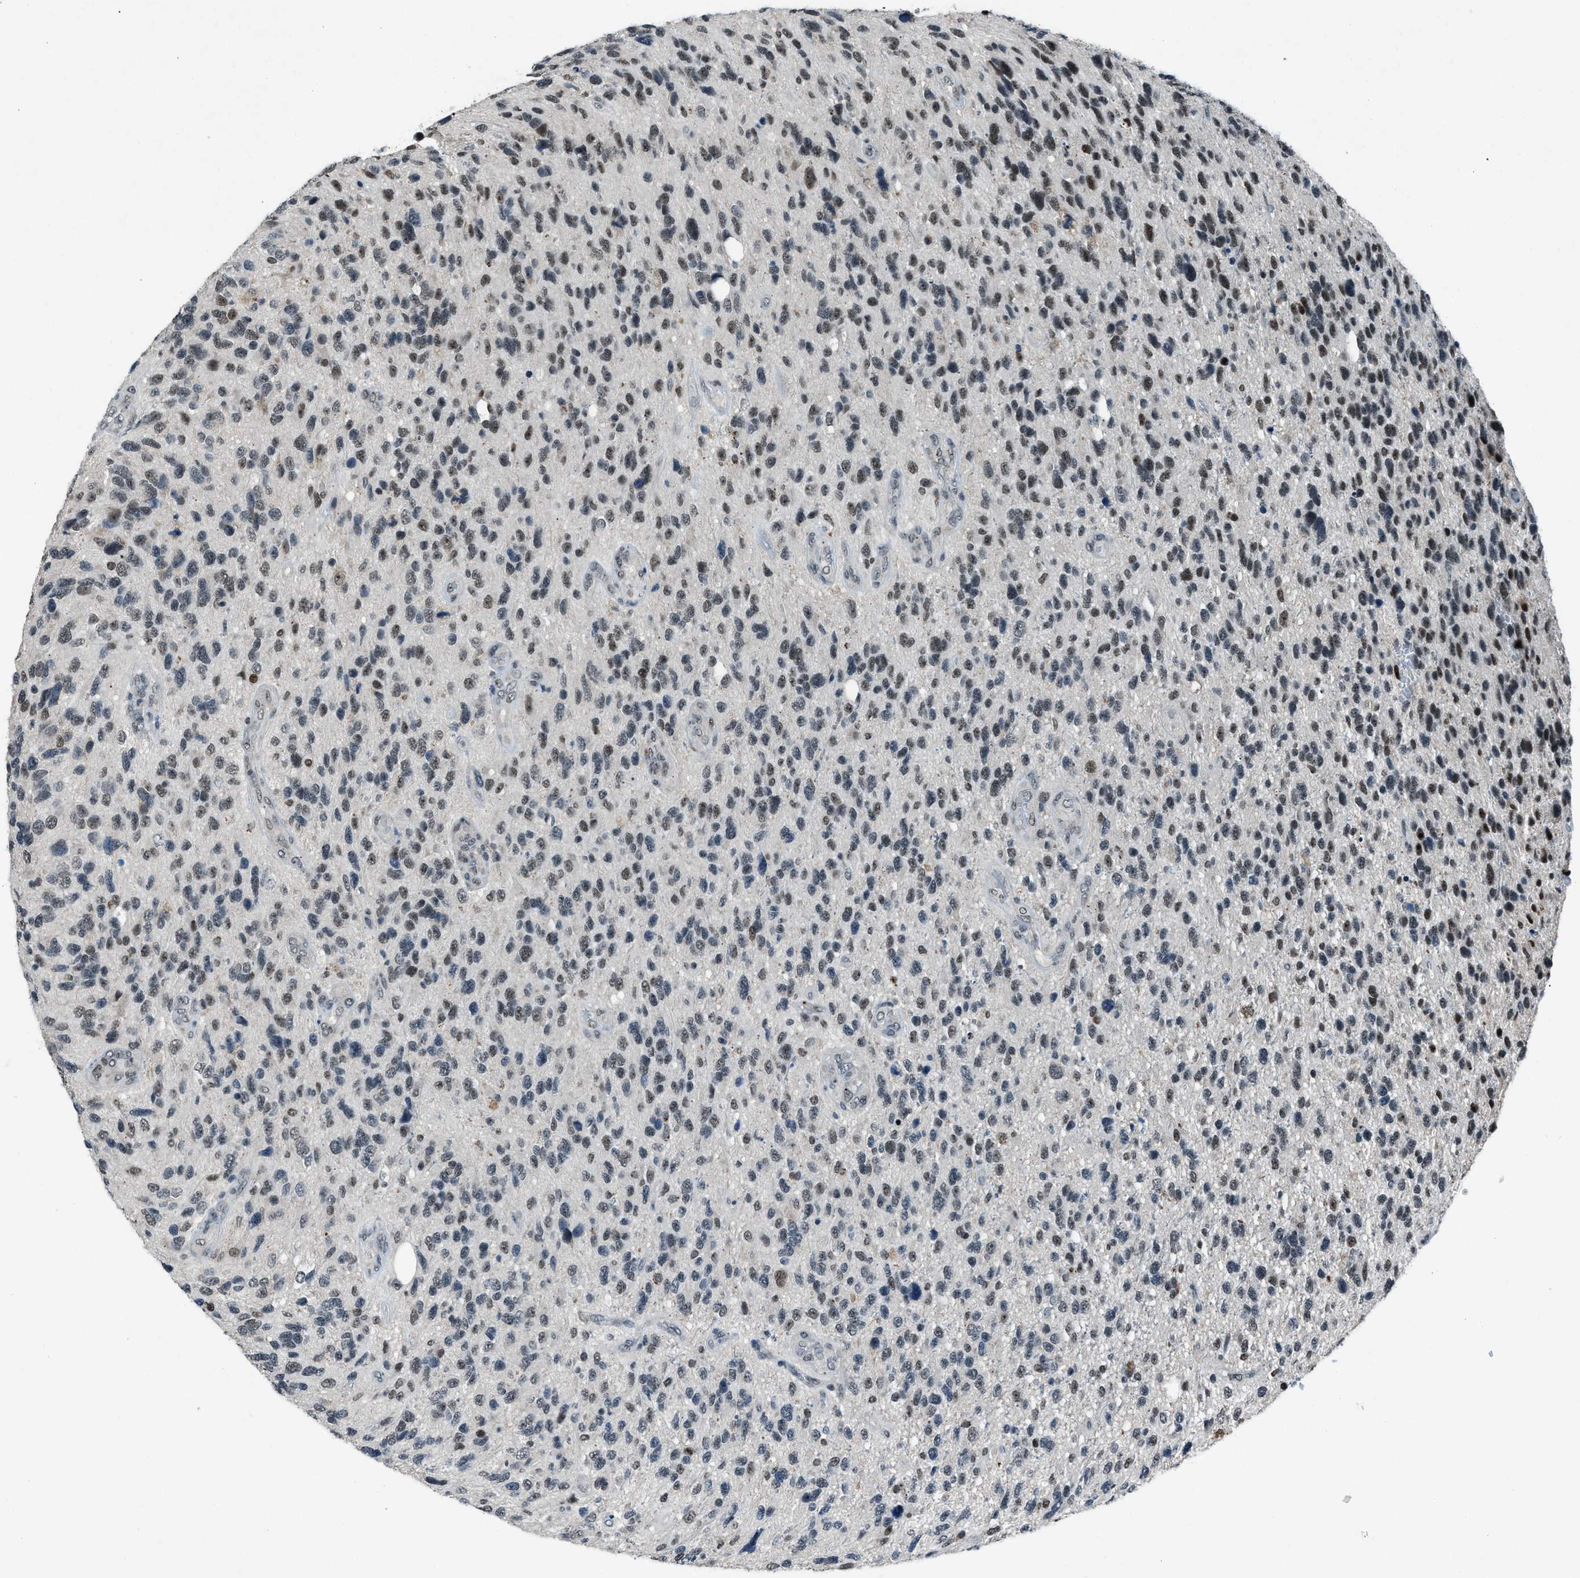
{"staining": {"intensity": "moderate", "quantity": "25%-75%", "location": "nuclear"}, "tissue": "glioma", "cell_type": "Tumor cells", "image_type": "cancer", "snomed": [{"axis": "morphology", "description": "Glioma, malignant, High grade"}, {"axis": "topography", "description": "Brain"}], "caption": "A brown stain labels moderate nuclear staining of a protein in human glioma tumor cells.", "gene": "ADCY1", "patient": {"sex": "female", "age": 58}}